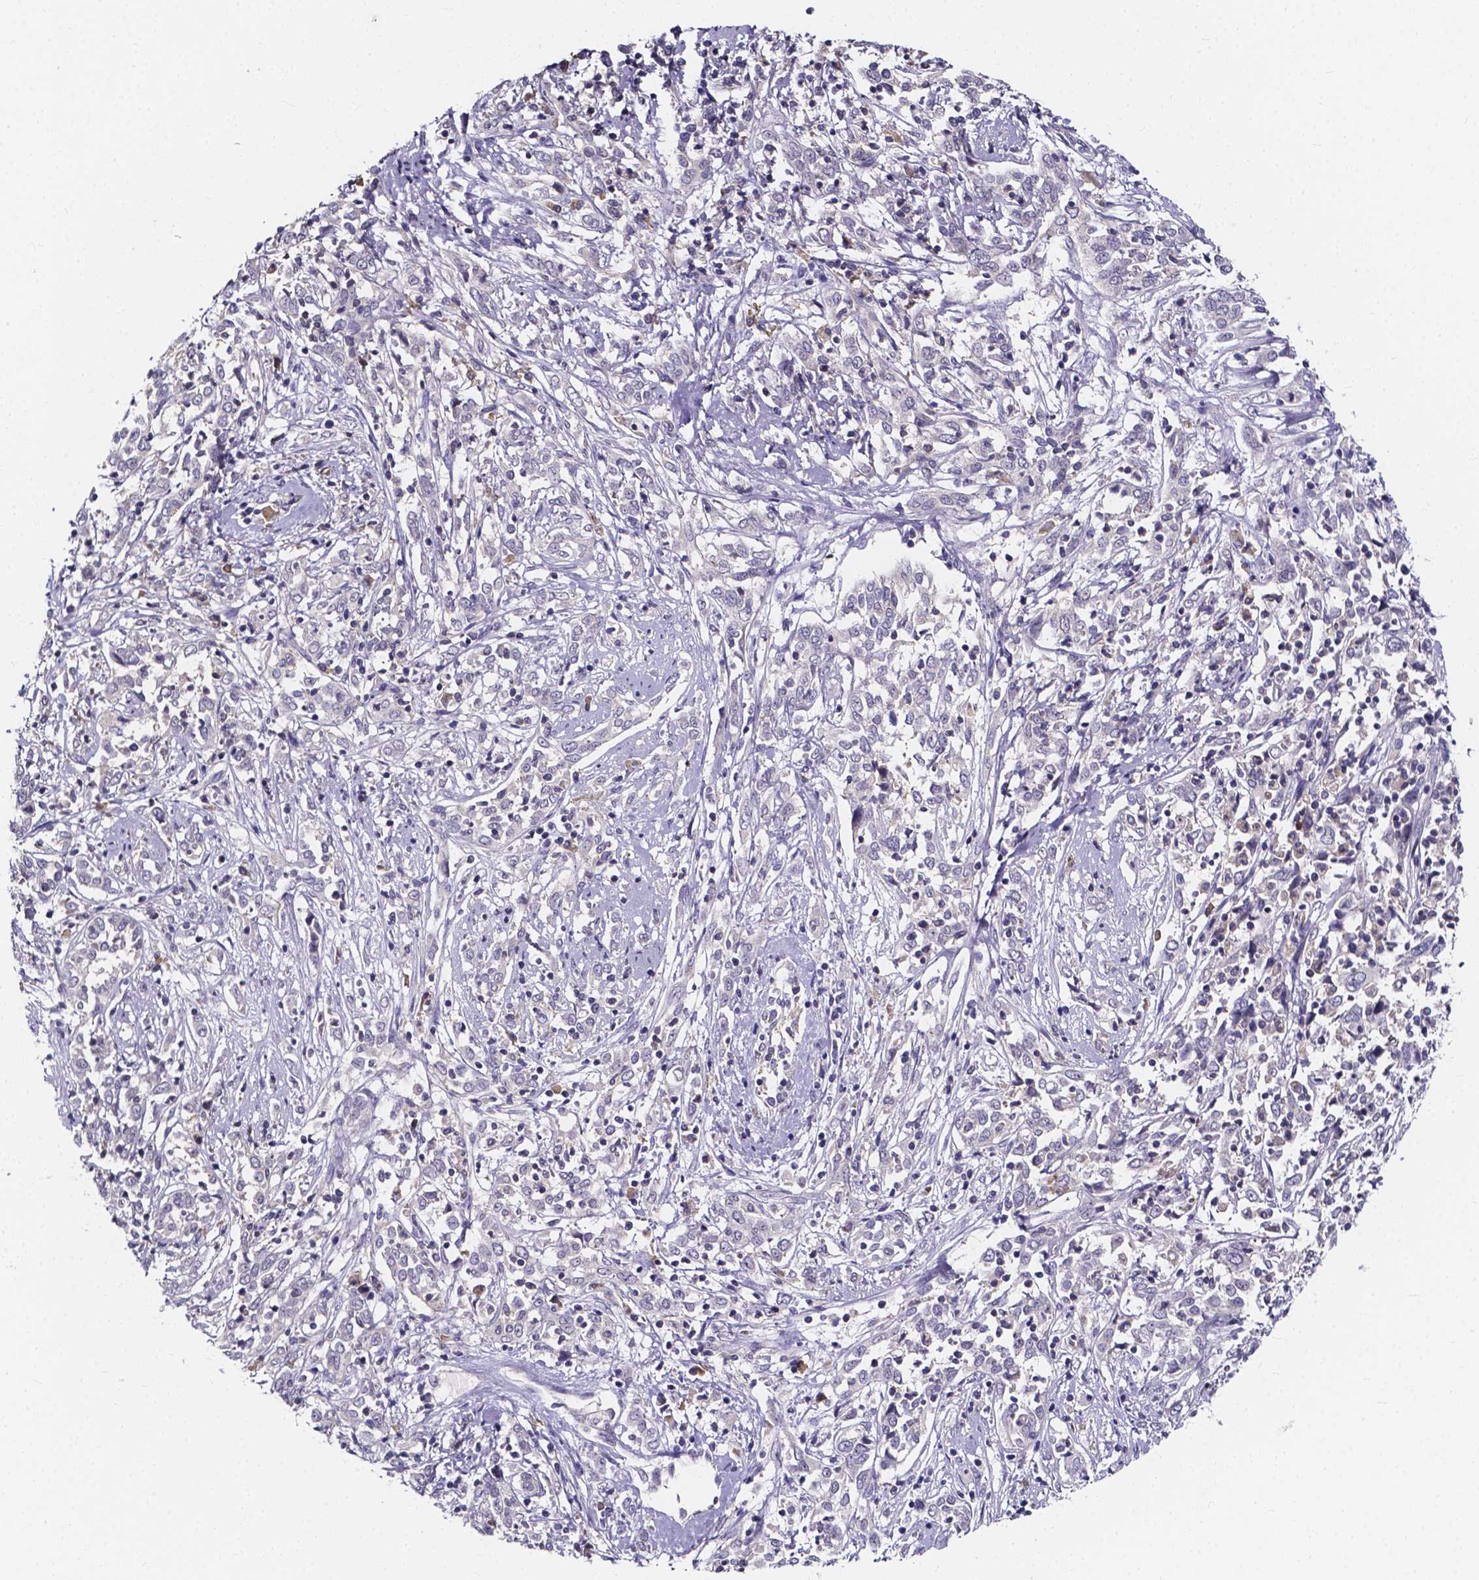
{"staining": {"intensity": "negative", "quantity": "none", "location": "none"}, "tissue": "cervical cancer", "cell_type": "Tumor cells", "image_type": "cancer", "snomed": [{"axis": "morphology", "description": "Adenocarcinoma, NOS"}, {"axis": "topography", "description": "Cervix"}], "caption": "DAB (3,3'-diaminobenzidine) immunohistochemical staining of cervical cancer demonstrates no significant positivity in tumor cells. (DAB (3,3'-diaminobenzidine) immunohistochemistry with hematoxylin counter stain).", "gene": "SPOCD1", "patient": {"sex": "female", "age": 40}}